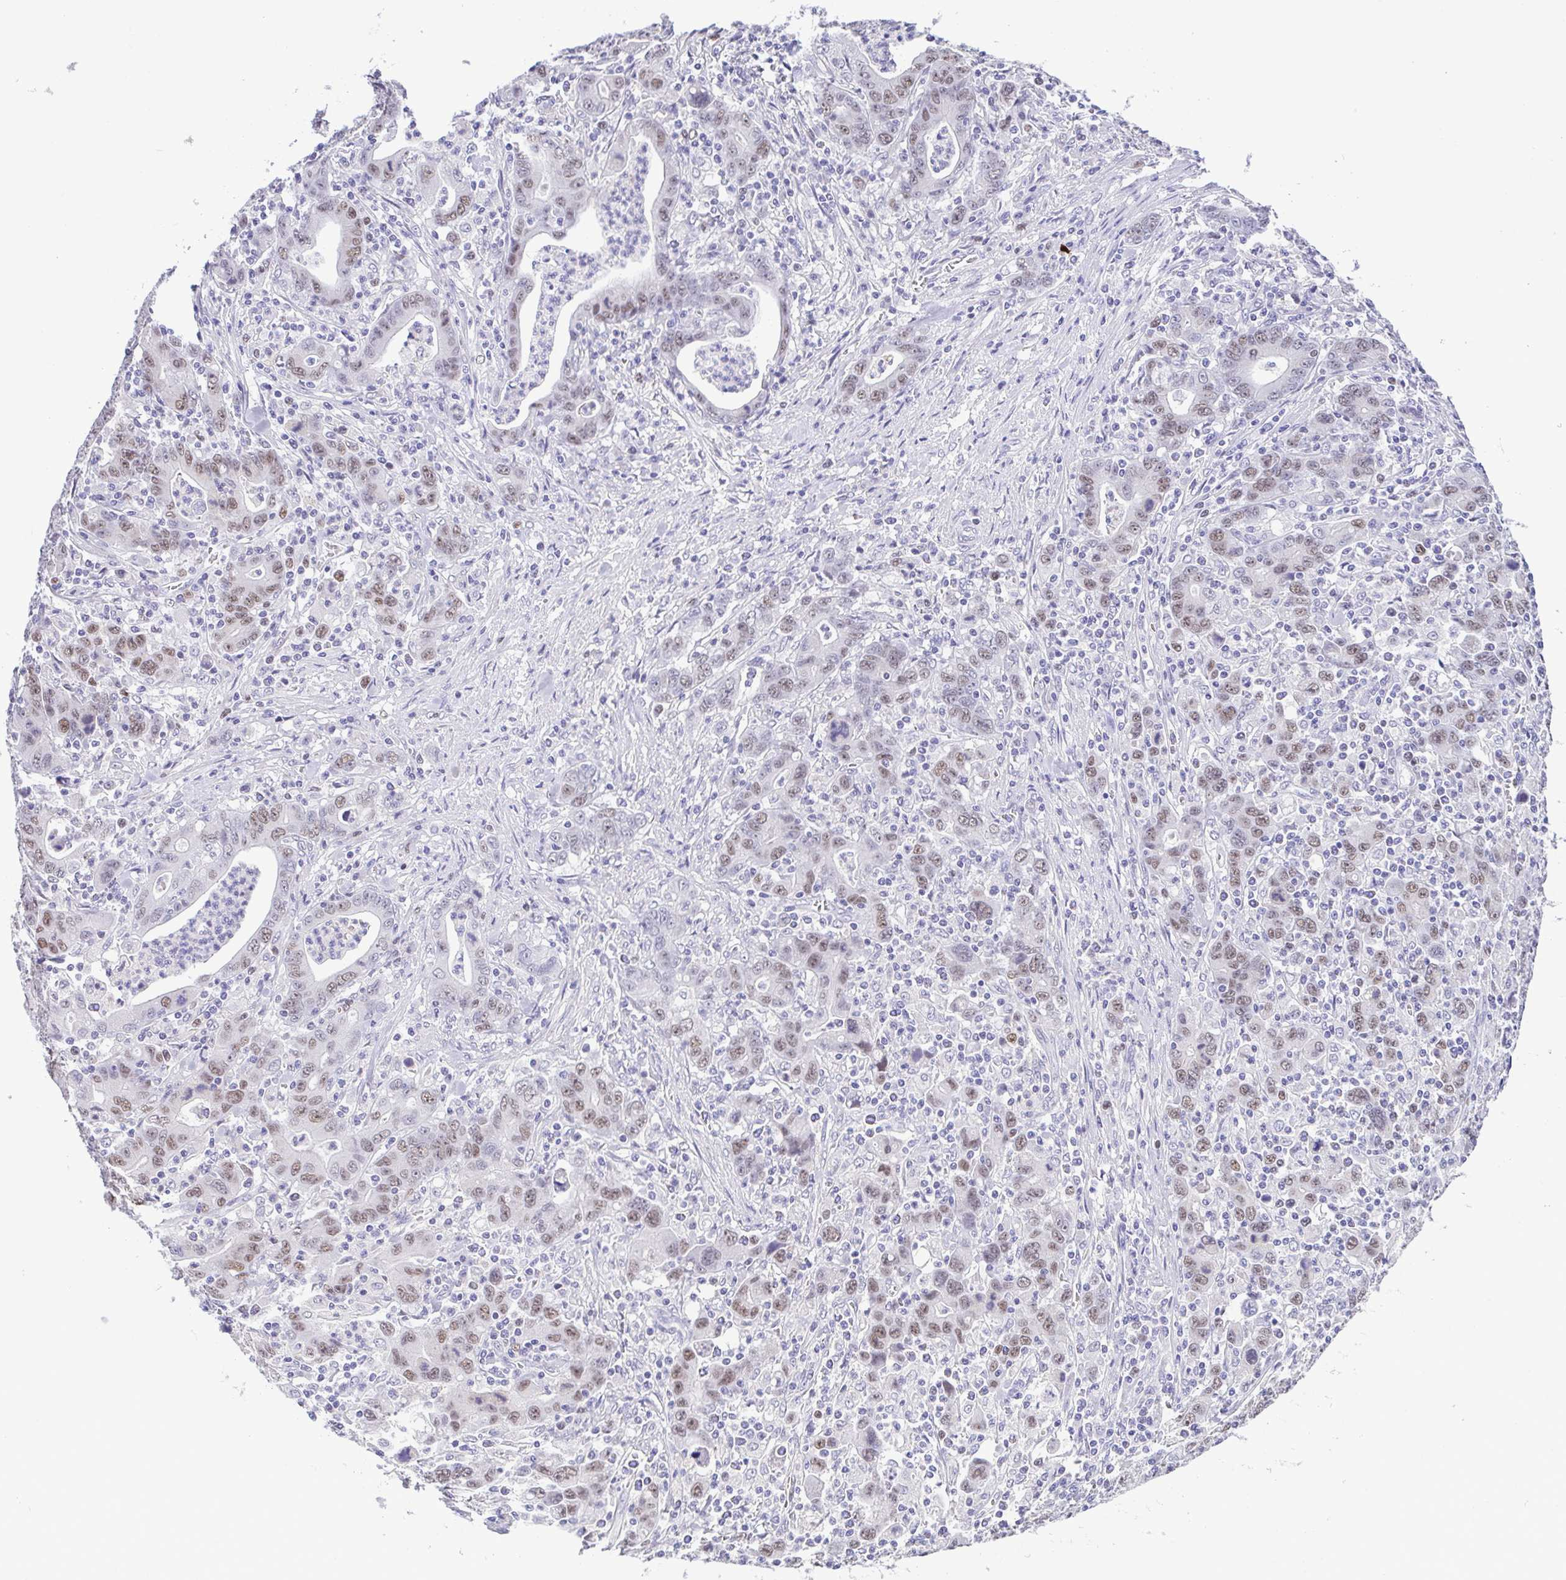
{"staining": {"intensity": "weak", "quantity": ">75%", "location": "nuclear"}, "tissue": "stomach cancer", "cell_type": "Tumor cells", "image_type": "cancer", "snomed": [{"axis": "morphology", "description": "Adenocarcinoma, NOS"}, {"axis": "topography", "description": "Stomach, upper"}], "caption": "A brown stain highlights weak nuclear expression of a protein in stomach adenocarcinoma tumor cells. (DAB IHC, brown staining for protein, blue staining for nuclei).", "gene": "TIPIN", "patient": {"sex": "male", "age": 69}}